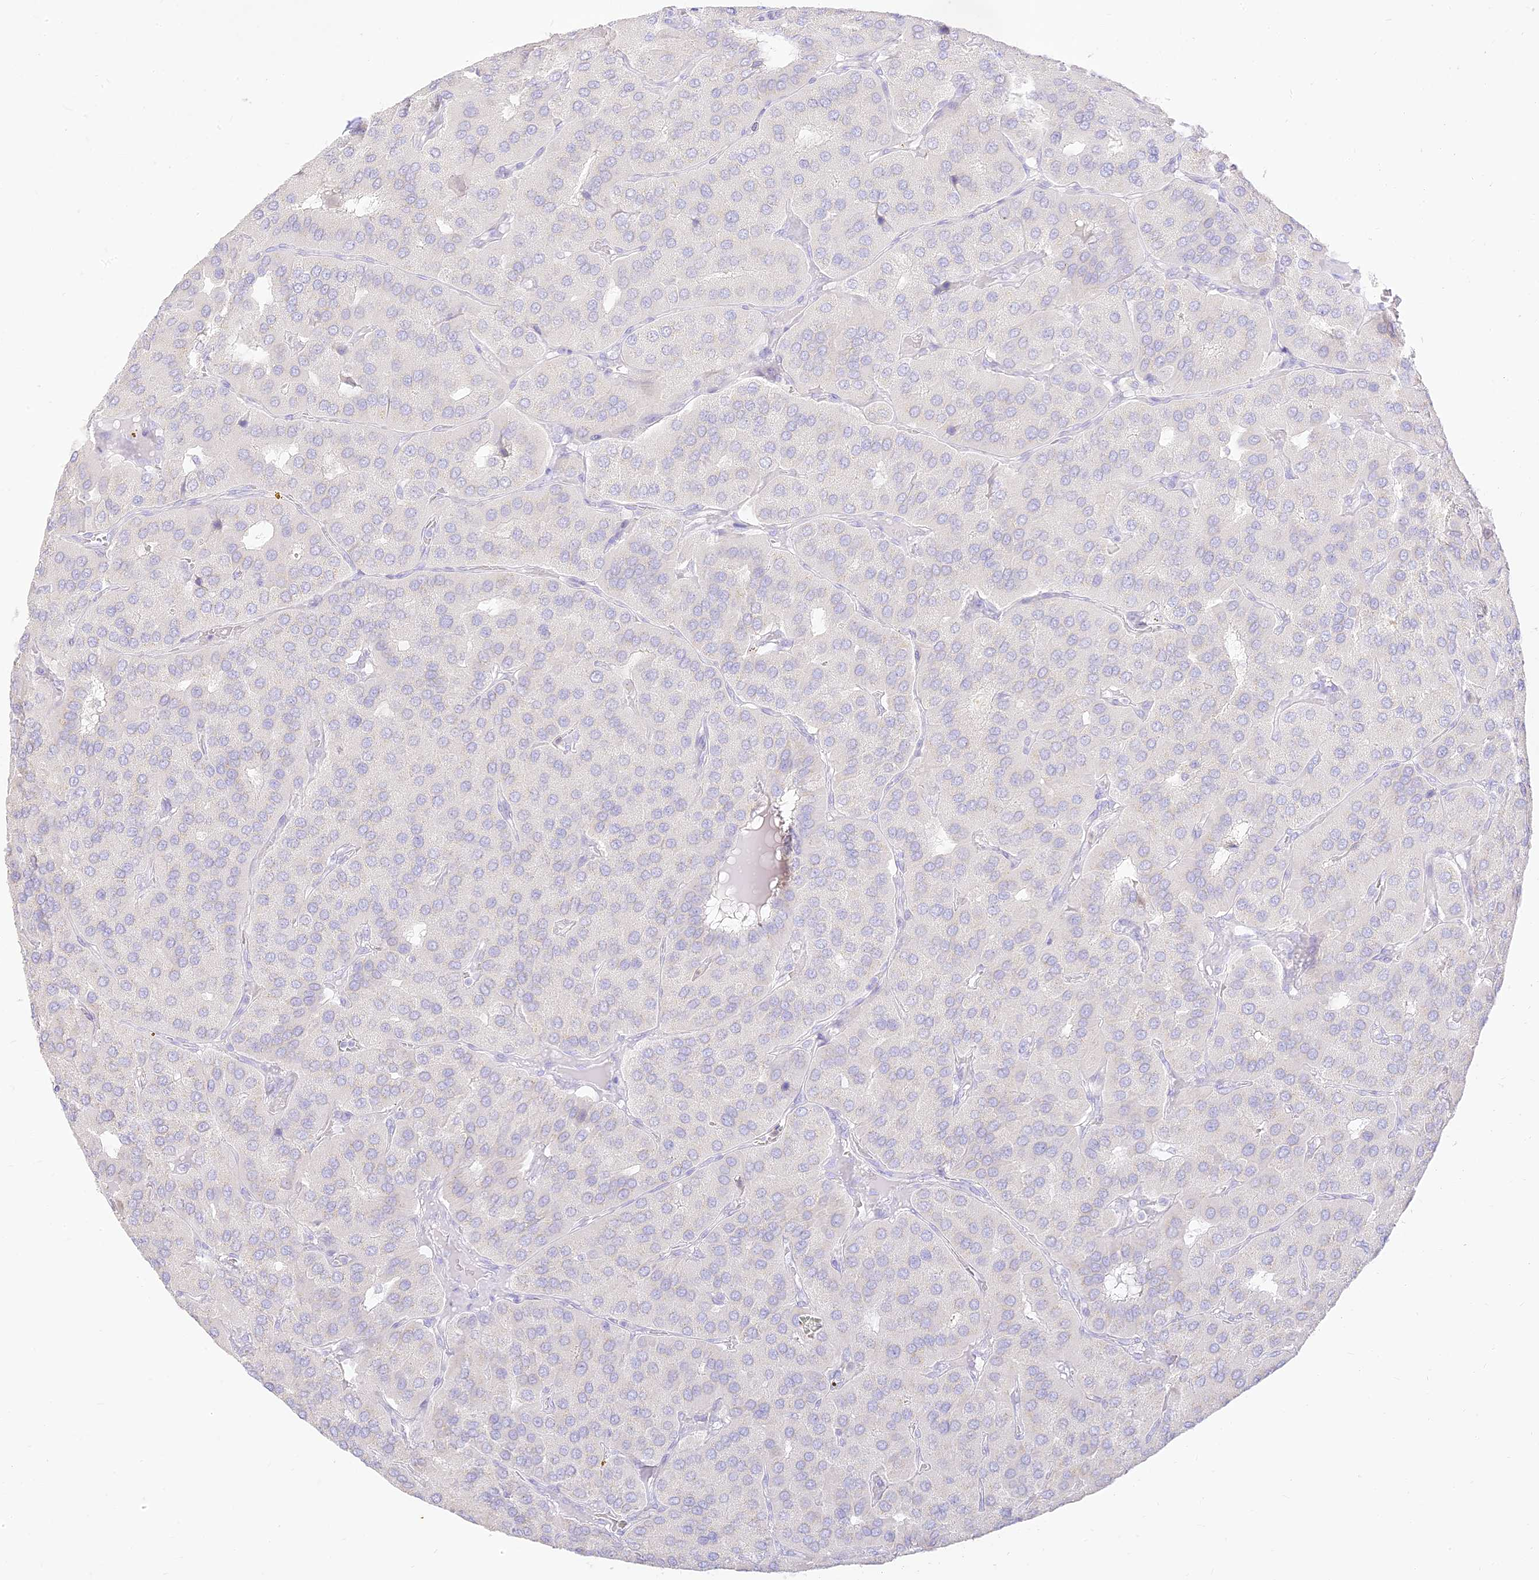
{"staining": {"intensity": "negative", "quantity": "none", "location": "none"}, "tissue": "parathyroid gland", "cell_type": "Glandular cells", "image_type": "normal", "snomed": [{"axis": "morphology", "description": "Normal tissue, NOS"}, {"axis": "morphology", "description": "Adenoma, NOS"}, {"axis": "topography", "description": "Parathyroid gland"}], "caption": "Immunohistochemical staining of normal parathyroid gland displays no significant expression in glandular cells. (IHC, brightfield microscopy, high magnification).", "gene": "SEC13", "patient": {"sex": "female", "age": 86}}